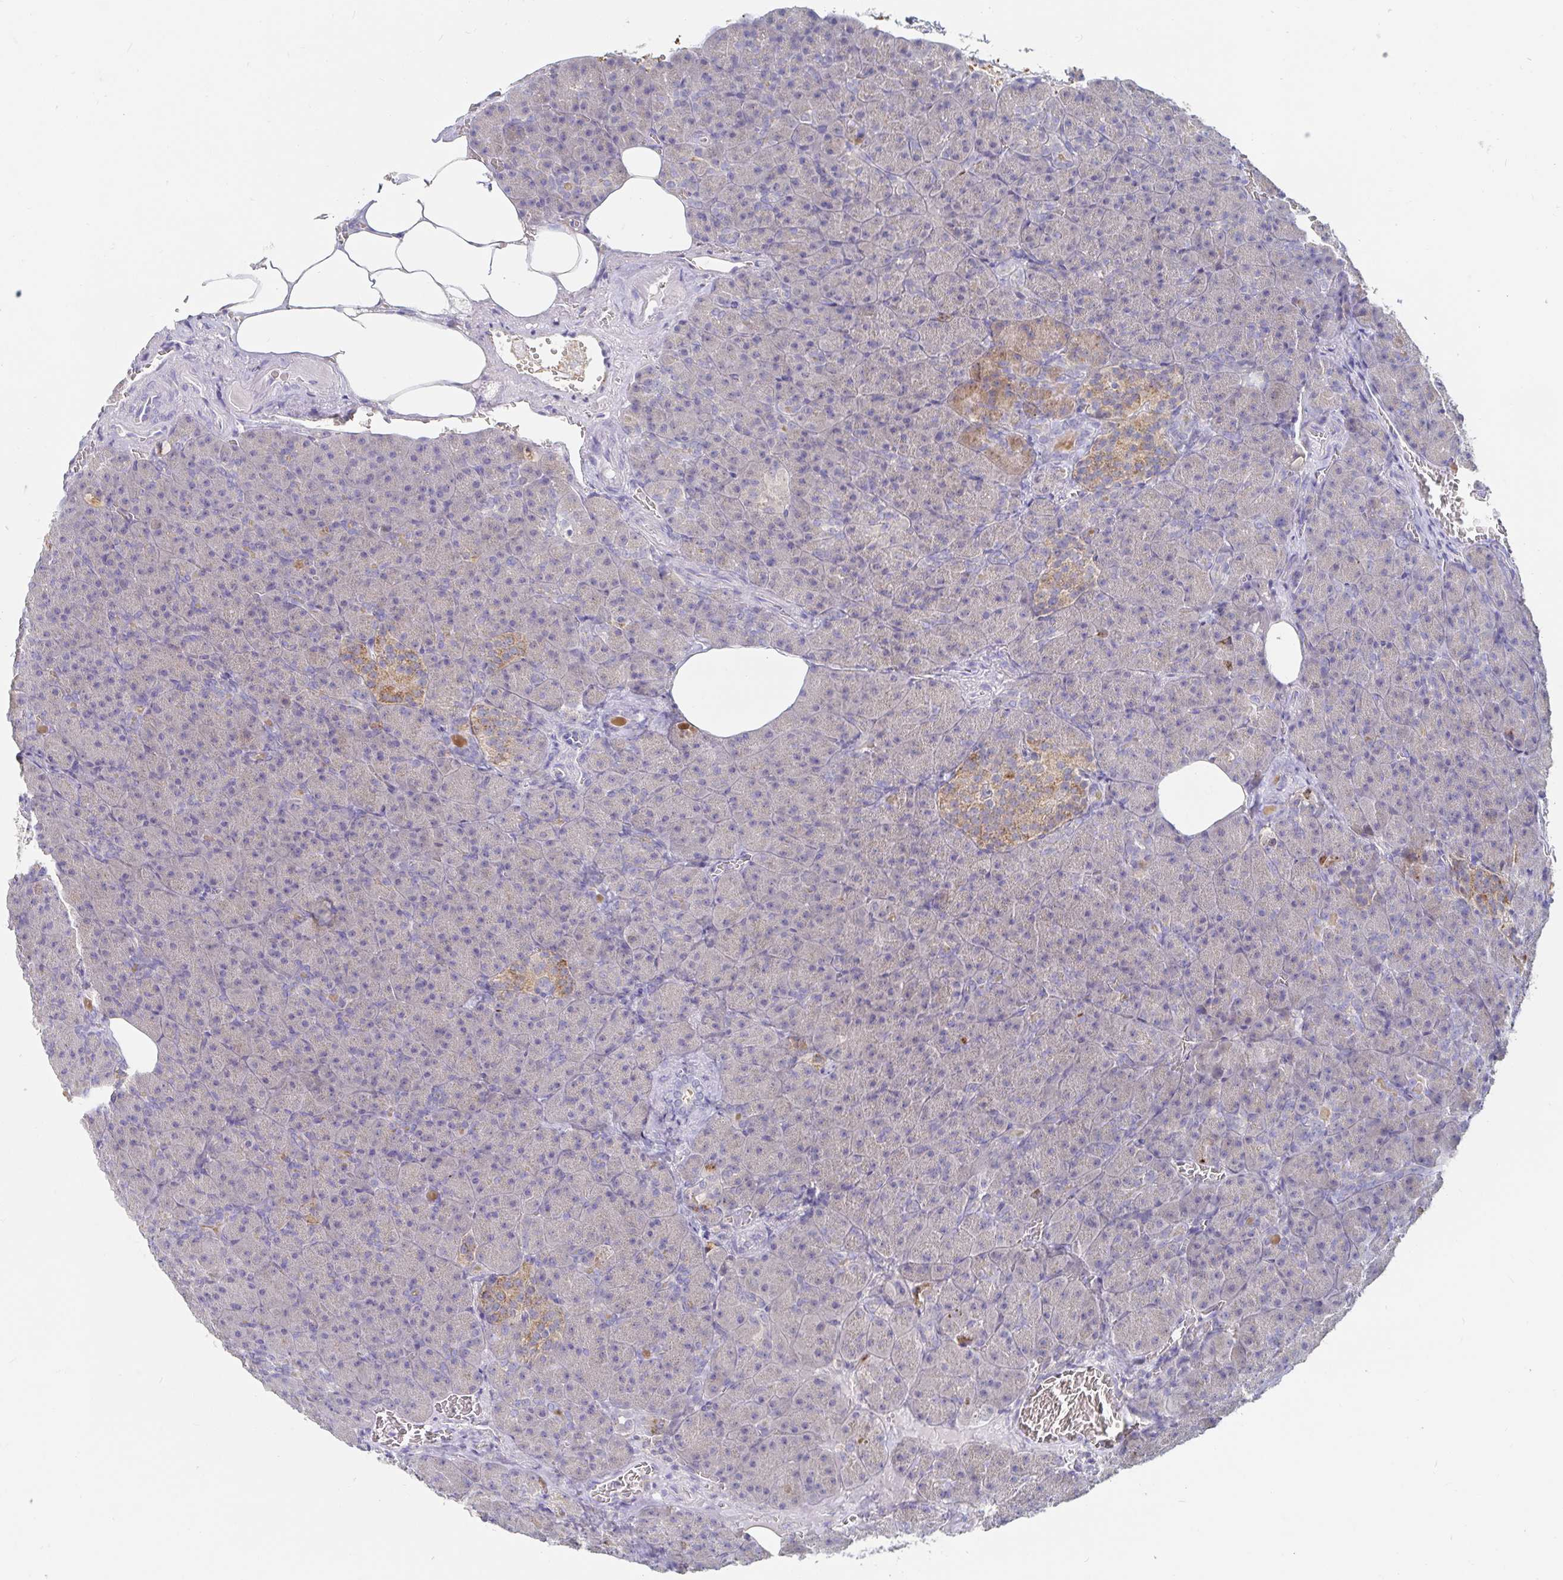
{"staining": {"intensity": "negative", "quantity": "none", "location": "none"}, "tissue": "pancreas", "cell_type": "Exocrine glandular cells", "image_type": "normal", "snomed": [{"axis": "morphology", "description": "Normal tissue, NOS"}, {"axis": "topography", "description": "Pancreas"}], "caption": "Image shows no protein expression in exocrine glandular cells of benign pancreas. (Immunohistochemistry, brightfield microscopy, high magnification).", "gene": "SPPL3", "patient": {"sex": "female", "age": 74}}